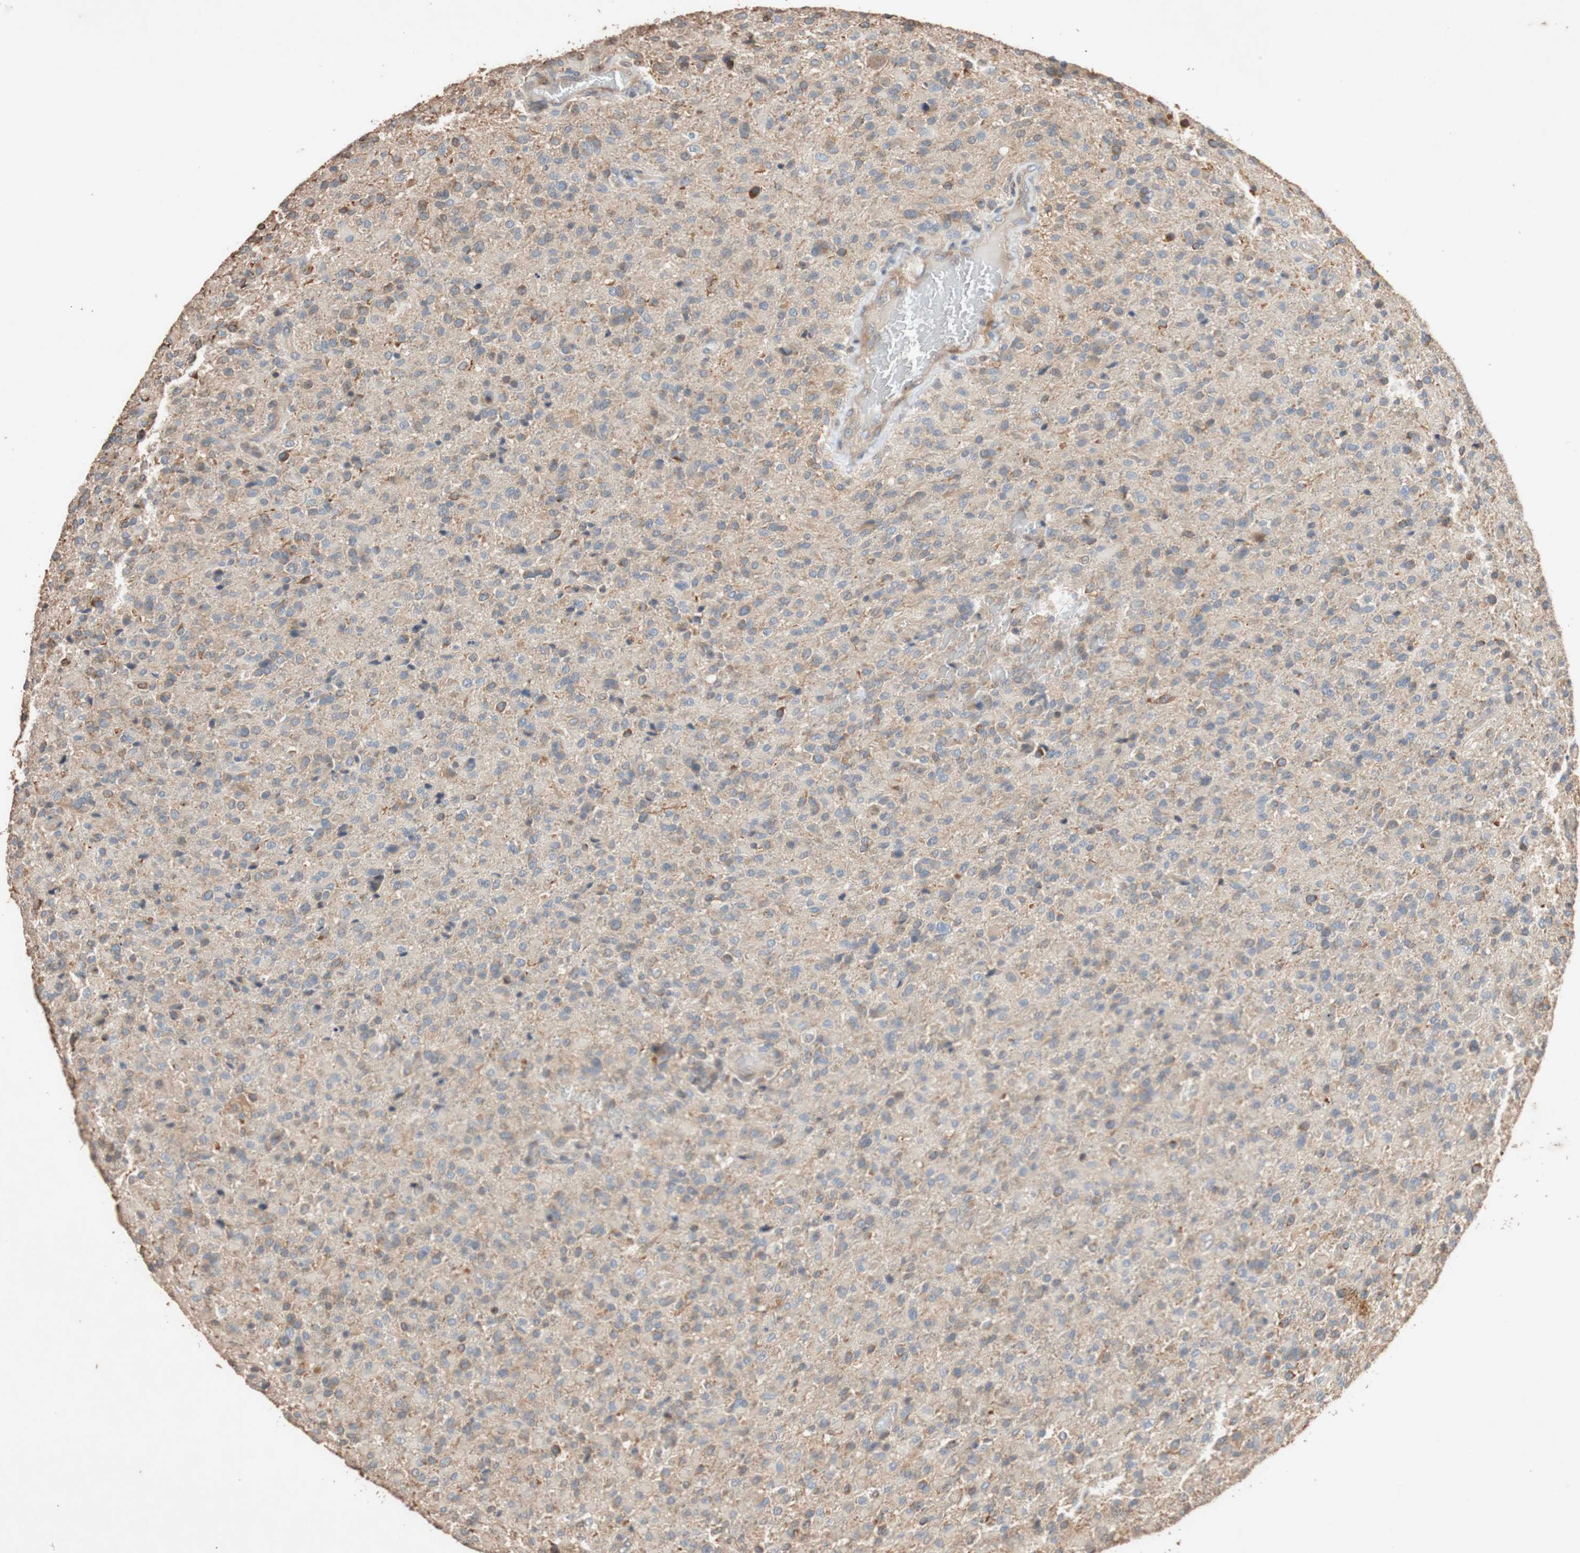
{"staining": {"intensity": "weak", "quantity": "25%-75%", "location": "cytoplasmic/membranous"}, "tissue": "glioma", "cell_type": "Tumor cells", "image_type": "cancer", "snomed": [{"axis": "morphology", "description": "Glioma, malignant, High grade"}, {"axis": "topography", "description": "Brain"}], "caption": "Glioma was stained to show a protein in brown. There is low levels of weak cytoplasmic/membranous expression in about 25%-75% of tumor cells.", "gene": "TUBB", "patient": {"sex": "male", "age": 71}}